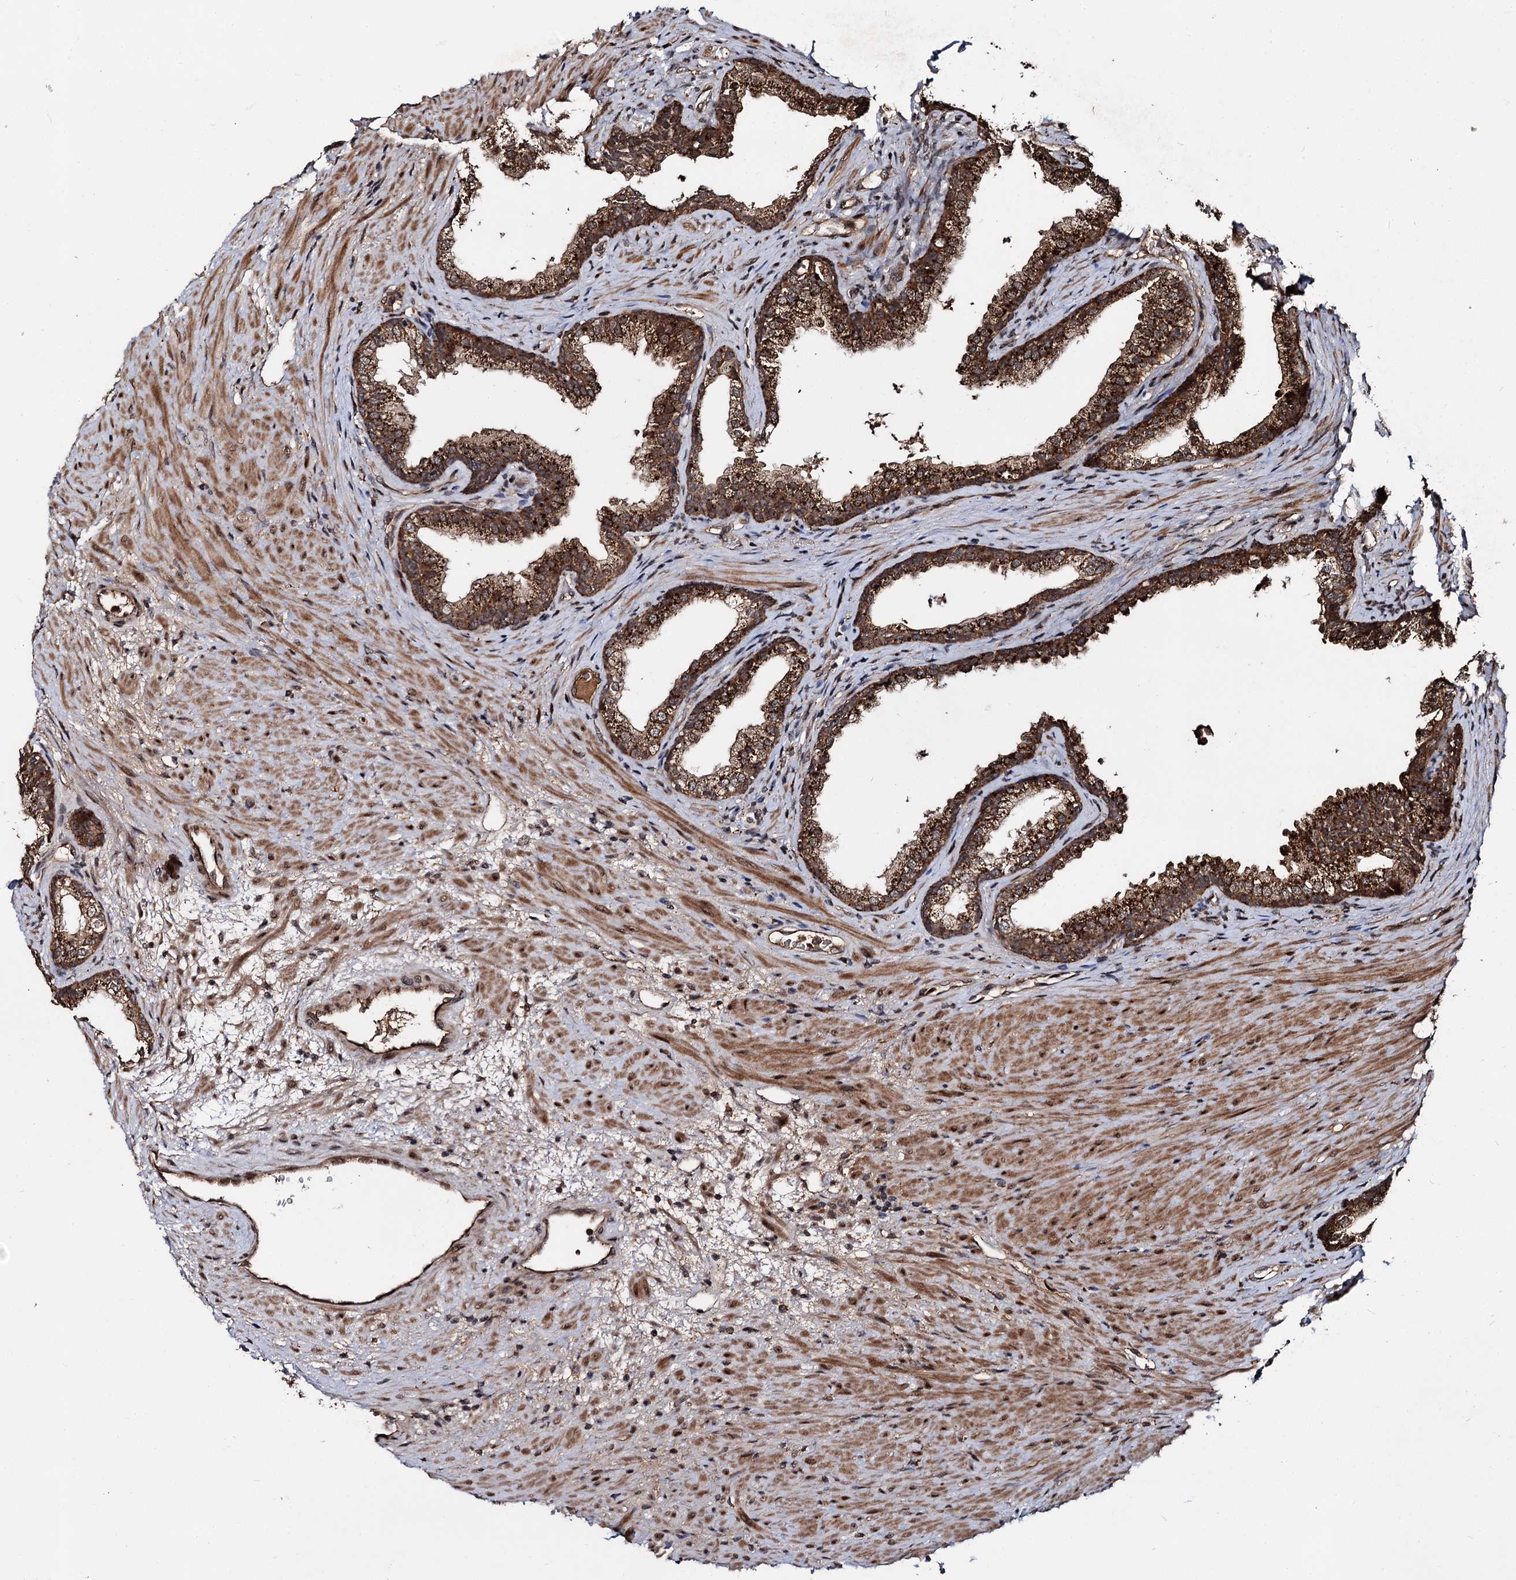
{"staining": {"intensity": "strong", "quantity": ">75%", "location": "cytoplasmic/membranous"}, "tissue": "prostate", "cell_type": "Glandular cells", "image_type": "normal", "snomed": [{"axis": "morphology", "description": "Normal tissue, NOS"}, {"axis": "topography", "description": "Prostate"}], "caption": "Protein positivity by IHC exhibits strong cytoplasmic/membranous positivity in approximately >75% of glandular cells in benign prostate.", "gene": "CEP192", "patient": {"sex": "male", "age": 76}}